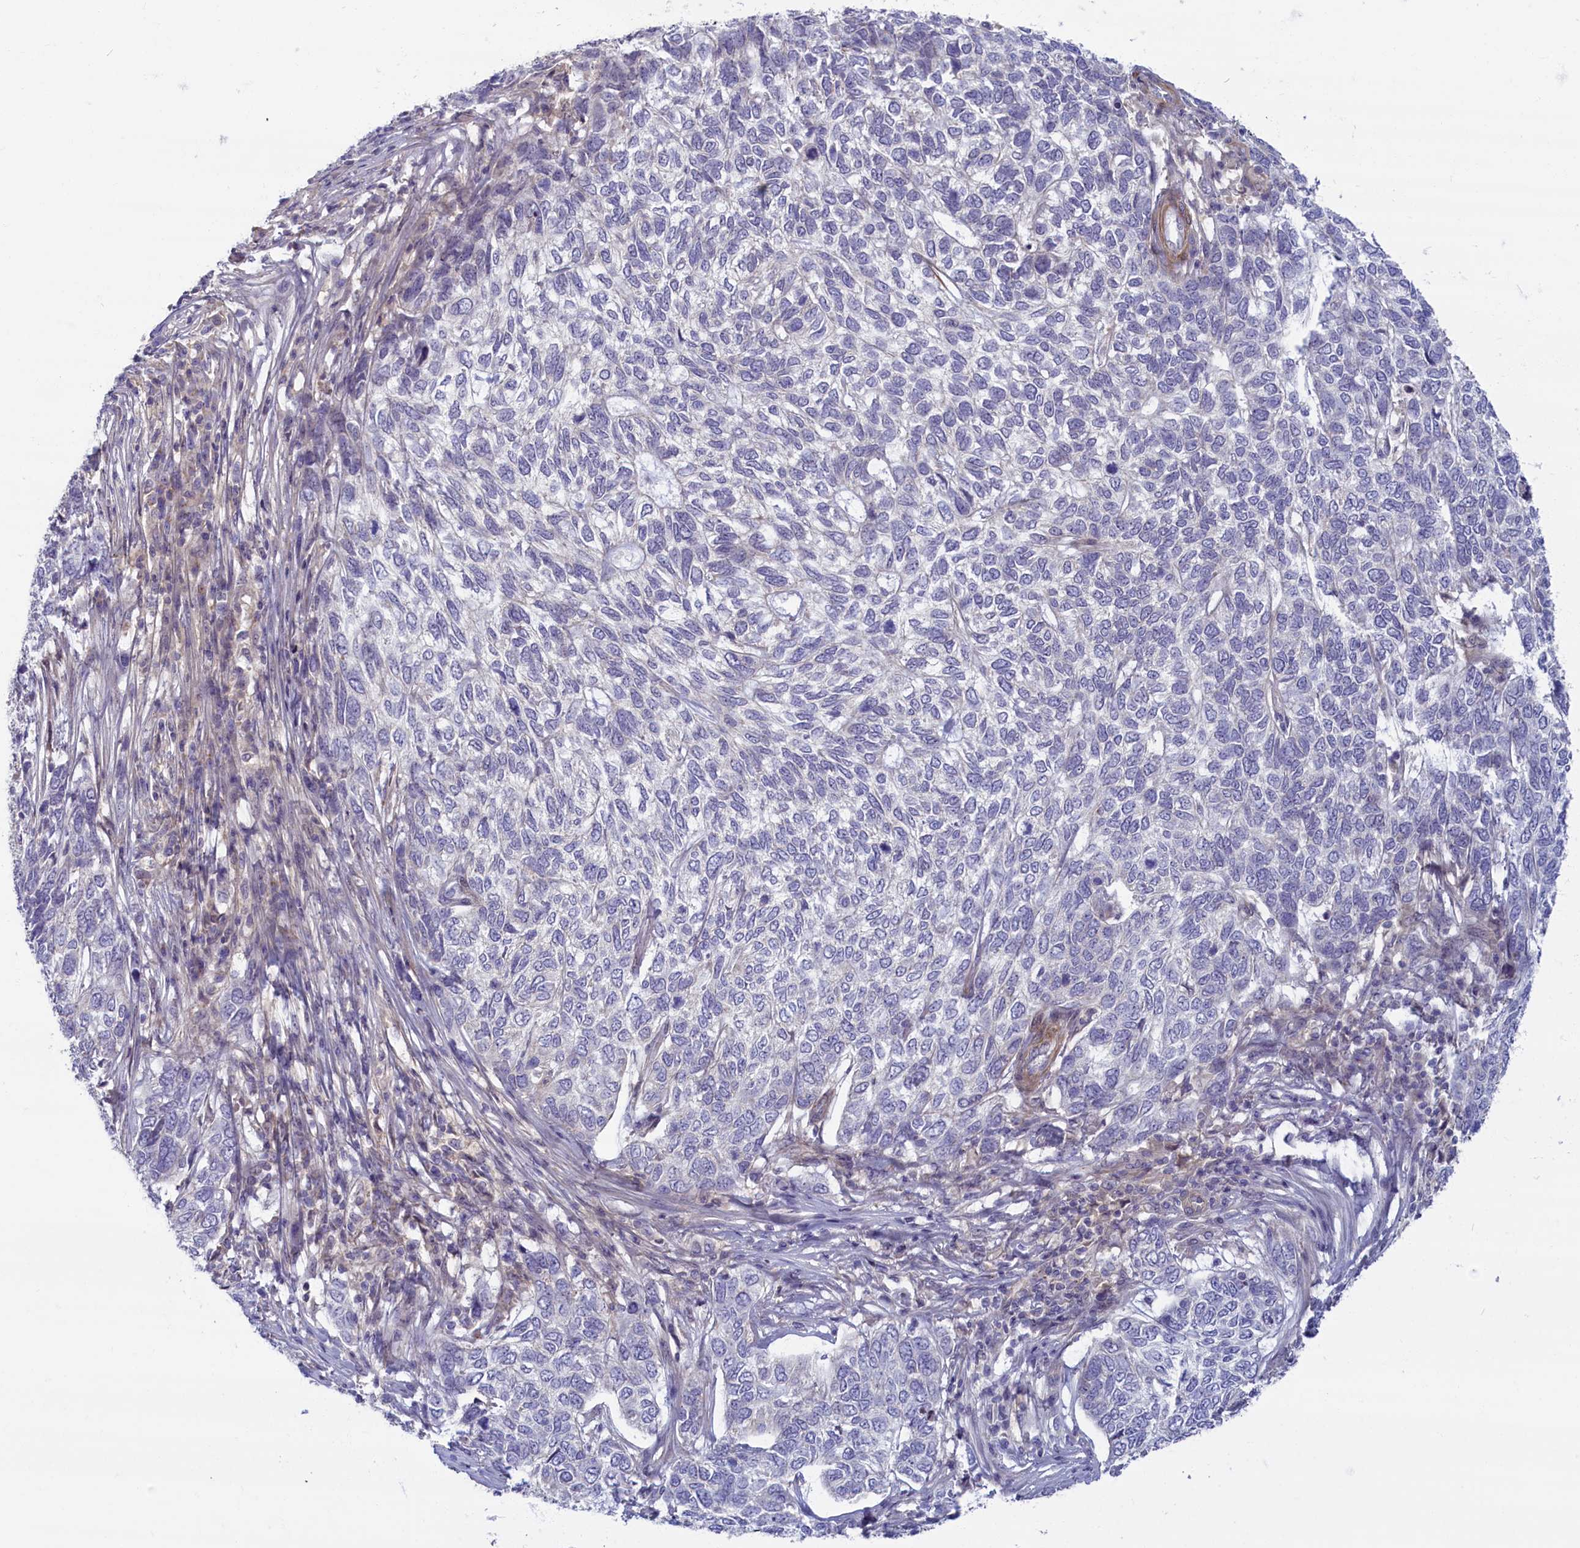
{"staining": {"intensity": "negative", "quantity": "none", "location": "none"}, "tissue": "skin cancer", "cell_type": "Tumor cells", "image_type": "cancer", "snomed": [{"axis": "morphology", "description": "Basal cell carcinoma"}, {"axis": "topography", "description": "Skin"}], "caption": "DAB (3,3'-diaminobenzidine) immunohistochemical staining of skin basal cell carcinoma shows no significant expression in tumor cells.", "gene": "TRPM4", "patient": {"sex": "female", "age": 65}}